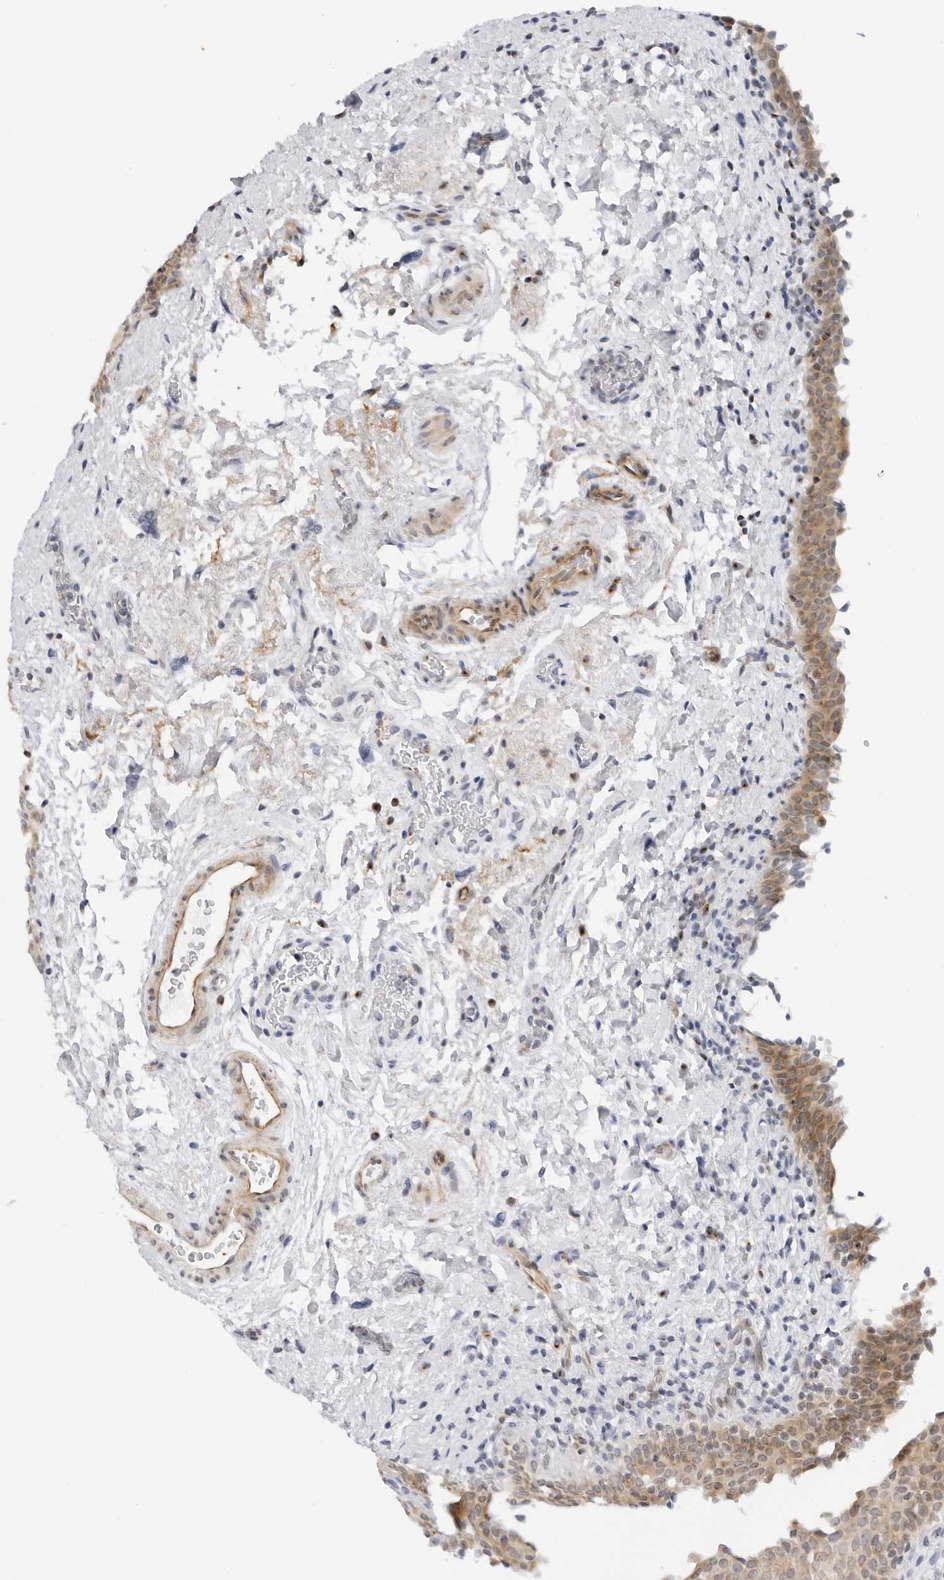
{"staining": {"intensity": "moderate", "quantity": ">75%", "location": "cytoplasmic/membranous"}, "tissue": "urinary bladder", "cell_type": "Urothelial cells", "image_type": "normal", "snomed": [{"axis": "morphology", "description": "Normal tissue, NOS"}, {"axis": "topography", "description": "Urinary bladder"}], "caption": "Protein expression analysis of normal urinary bladder reveals moderate cytoplasmic/membranous positivity in approximately >75% of urothelial cells.", "gene": "MAP2K5", "patient": {"sex": "male", "age": 83}}